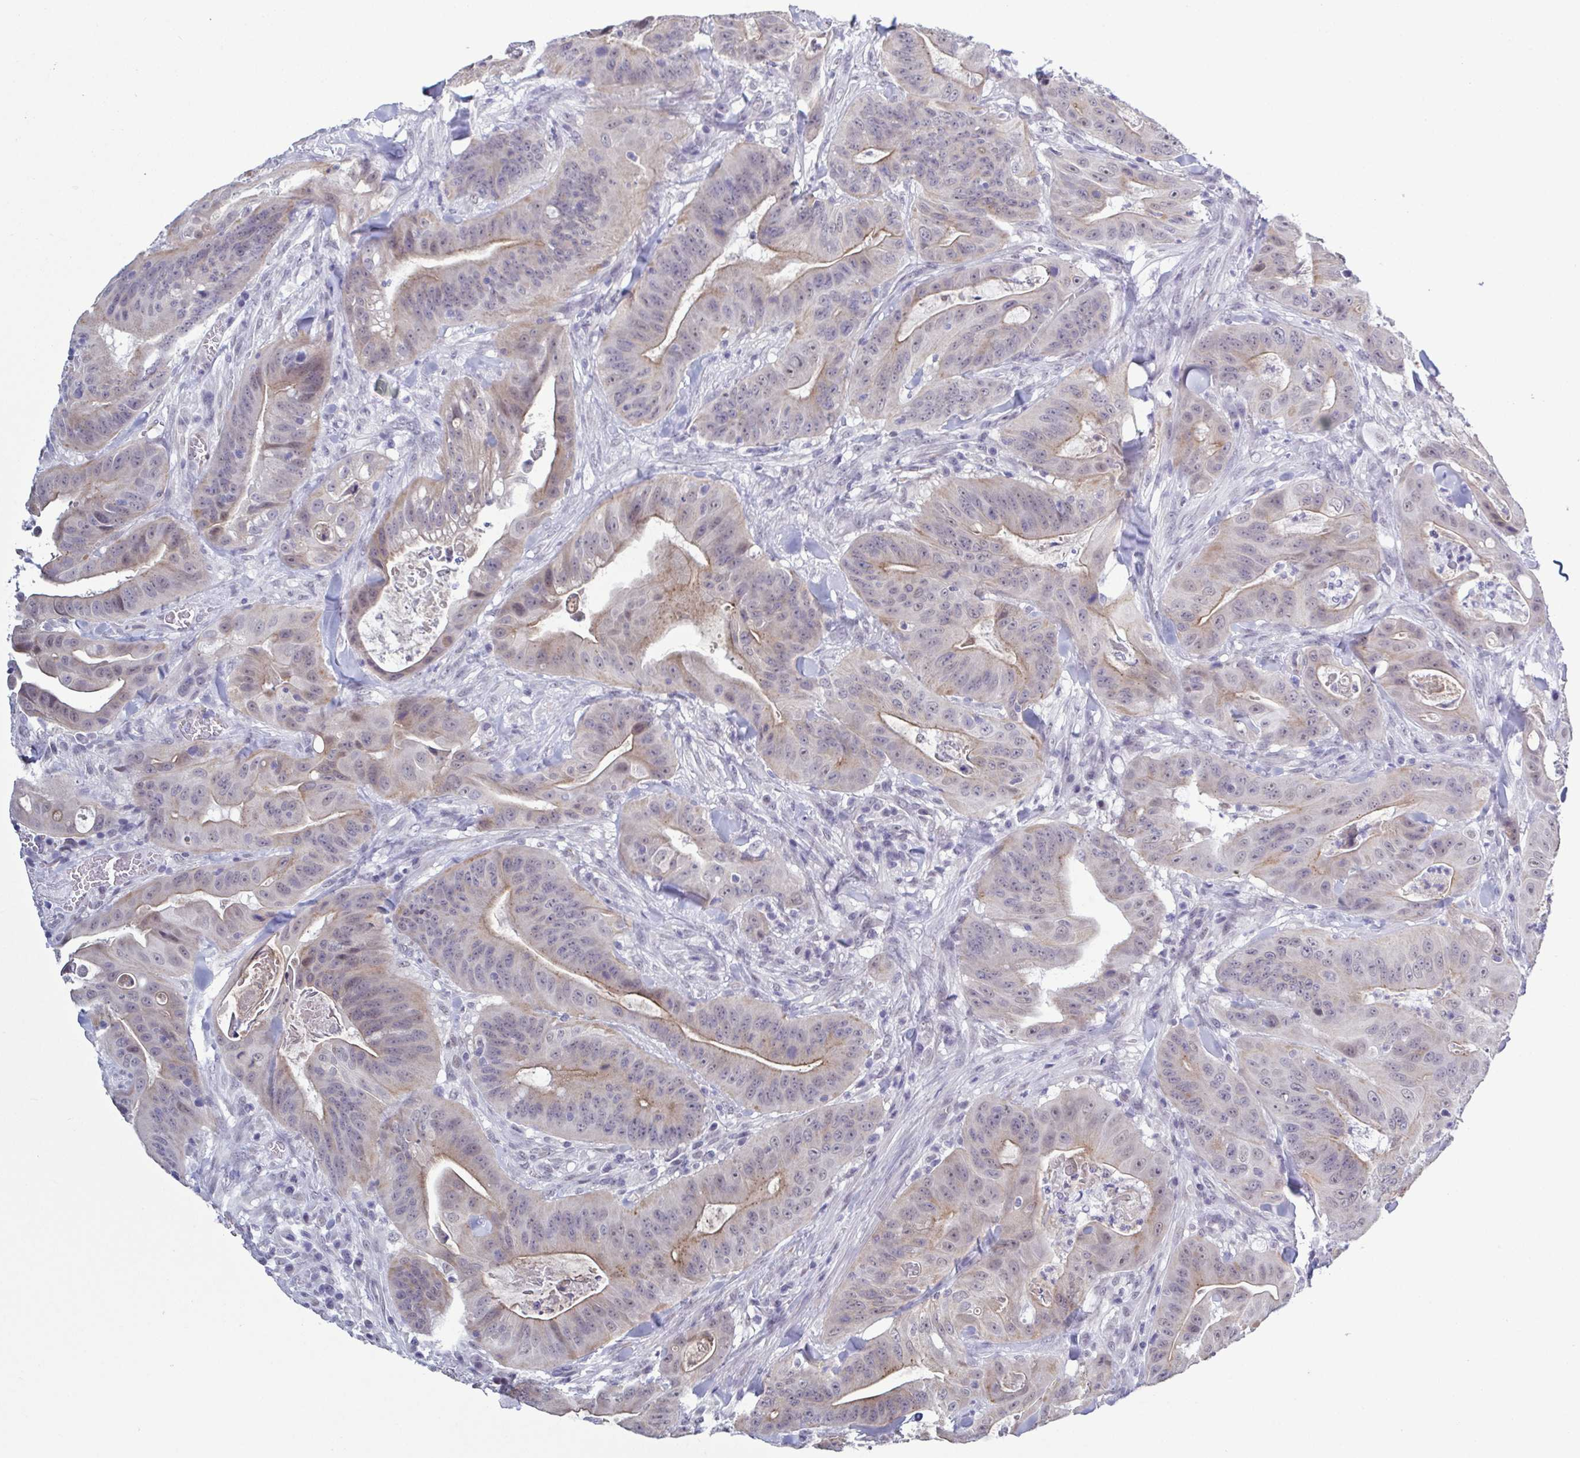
{"staining": {"intensity": "weak", "quantity": "<25%", "location": "cytoplasmic/membranous"}, "tissue": "colorectal cancer", "cell_type": "Tumor cells", "image_type": "cancer", "snomed": [{"axis": "morphology", "description": "Adenocarcinoma, NOS"}, {"axis": "topography", "description": "Colon"}], "caption": "Tumor cells show no significant positivity in adenocarcinoma (colorectal). (Brightfield microscopy of DAB IHC at high magnification).", "gene": "TMEM92", "patient": {"sex": "male", "age": 33}}